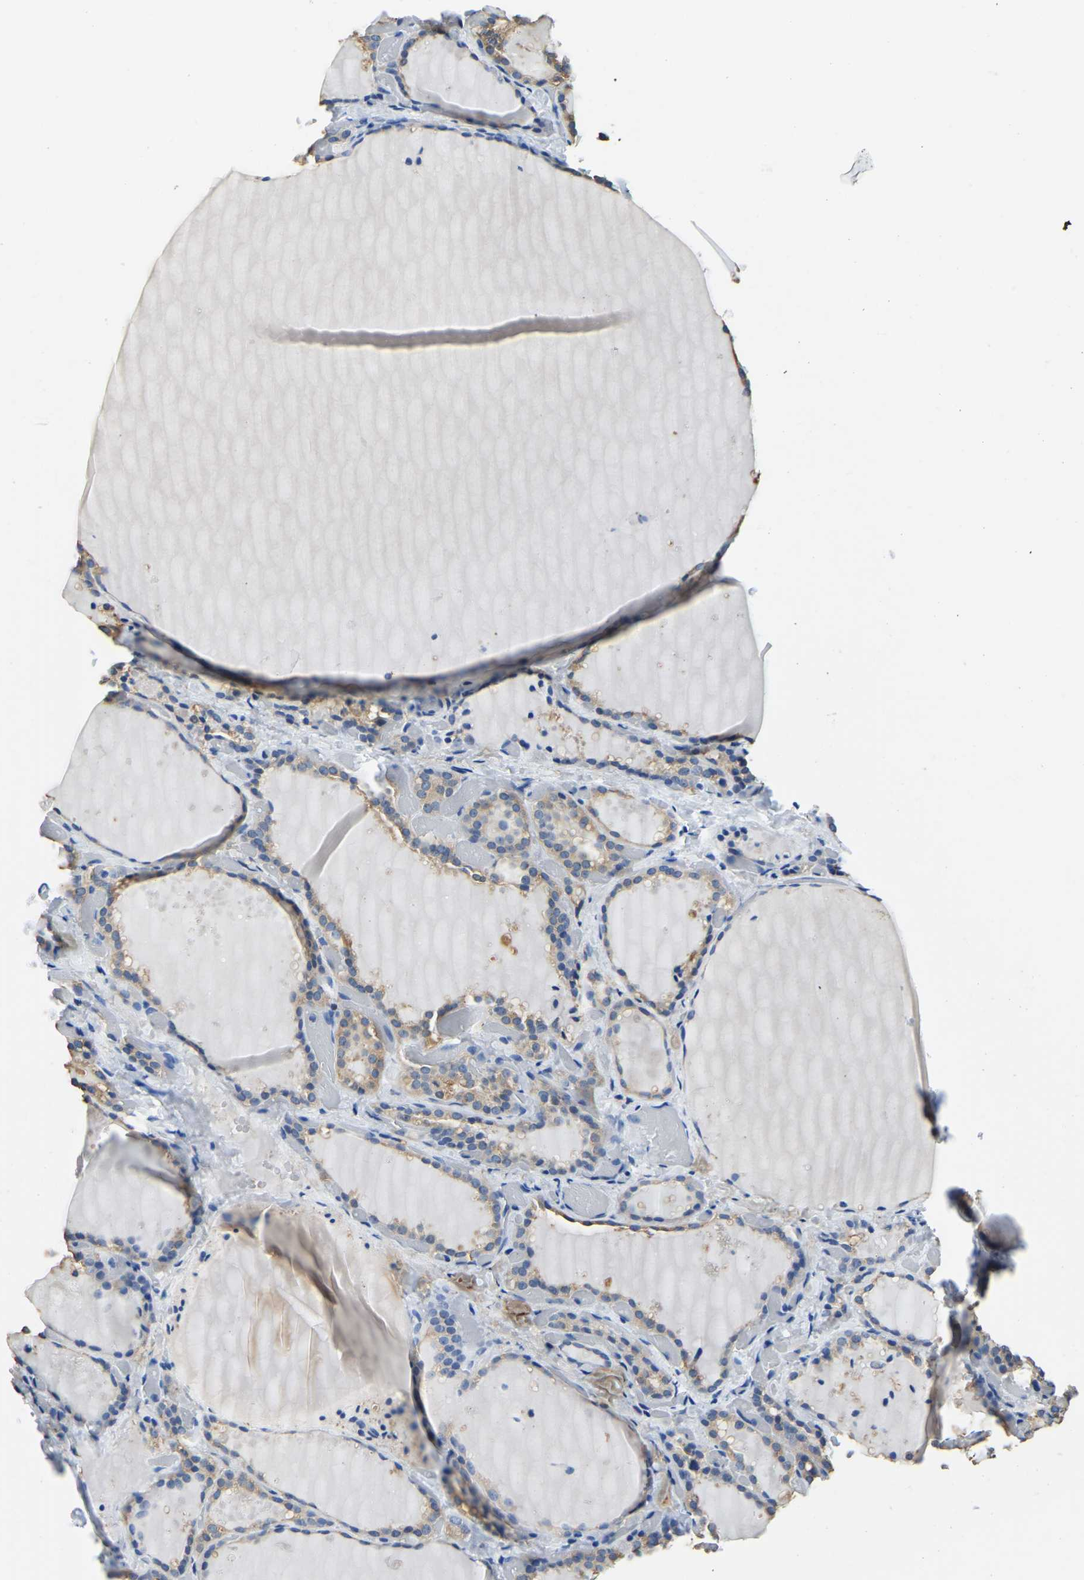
{"staining": {"intensity": "weak", "quantity": "25%-75%", "location": "cytoplasmic/membranous"}, "tissue": "thyroid gland", "cell_type": "Glandular cells", "image_type": "normal", "snomed": [{"axis": "morphology", "description": "Normal tissue, NOS"}, {"axis": "topography", "description": "Thyroid gland"}], "caption": "About 25%-75% of glandular cells in unremarkable thyroid gland reveal weak cytoplasmic/membranous protein expression as visualized by brown immunohistochemical staining.", "gene": "ZDHHC13", "patient": {"sex": "female", "age": 44}}